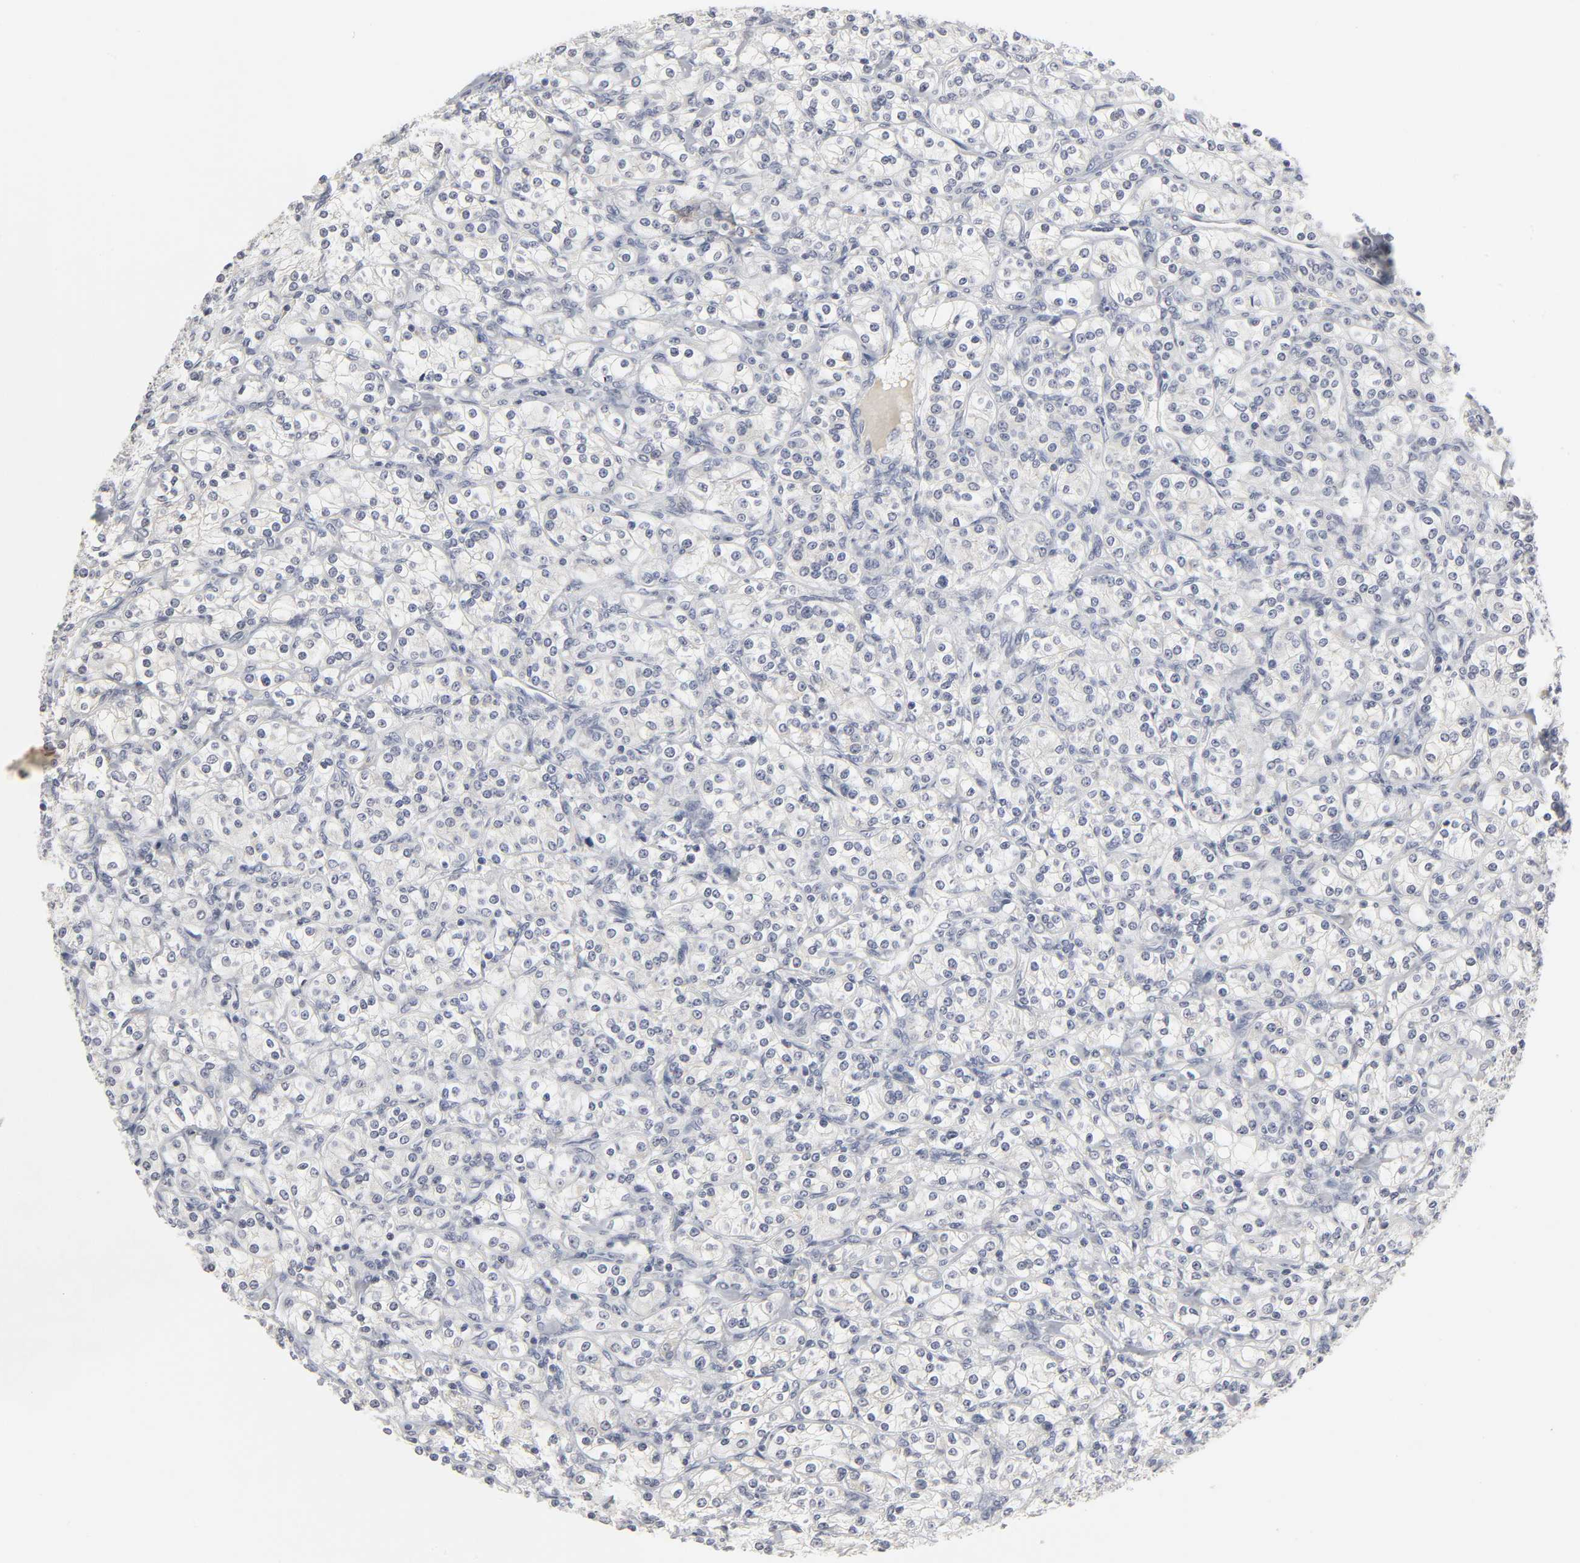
{"staining": {"intensity": "negative", "quantity": "none", "location": "none"}, "tissue": "renal cancer", "cell_type": "Tumor cells", "image_type": "cancer", "snomed": [{"axis": "morphology", "description": "Adenocarcinoma, NOS"}, {"axis": "topography", "description": "Kidney"}], "caption": "Immunohistochemistry micrograph of neoplastic tissue: human renal cancer stained with DAB demonstrates no significant protein positivity in tumor cells. The staining was performed using DAB (3,3'-diaminobenzidine) to visualize the protein expression in brown, while the nuclei were stained in blue with hematoxylin (Magnification: 20x).", "gene": "TCAP", "patient": {"sex": "male", "age": 77}}